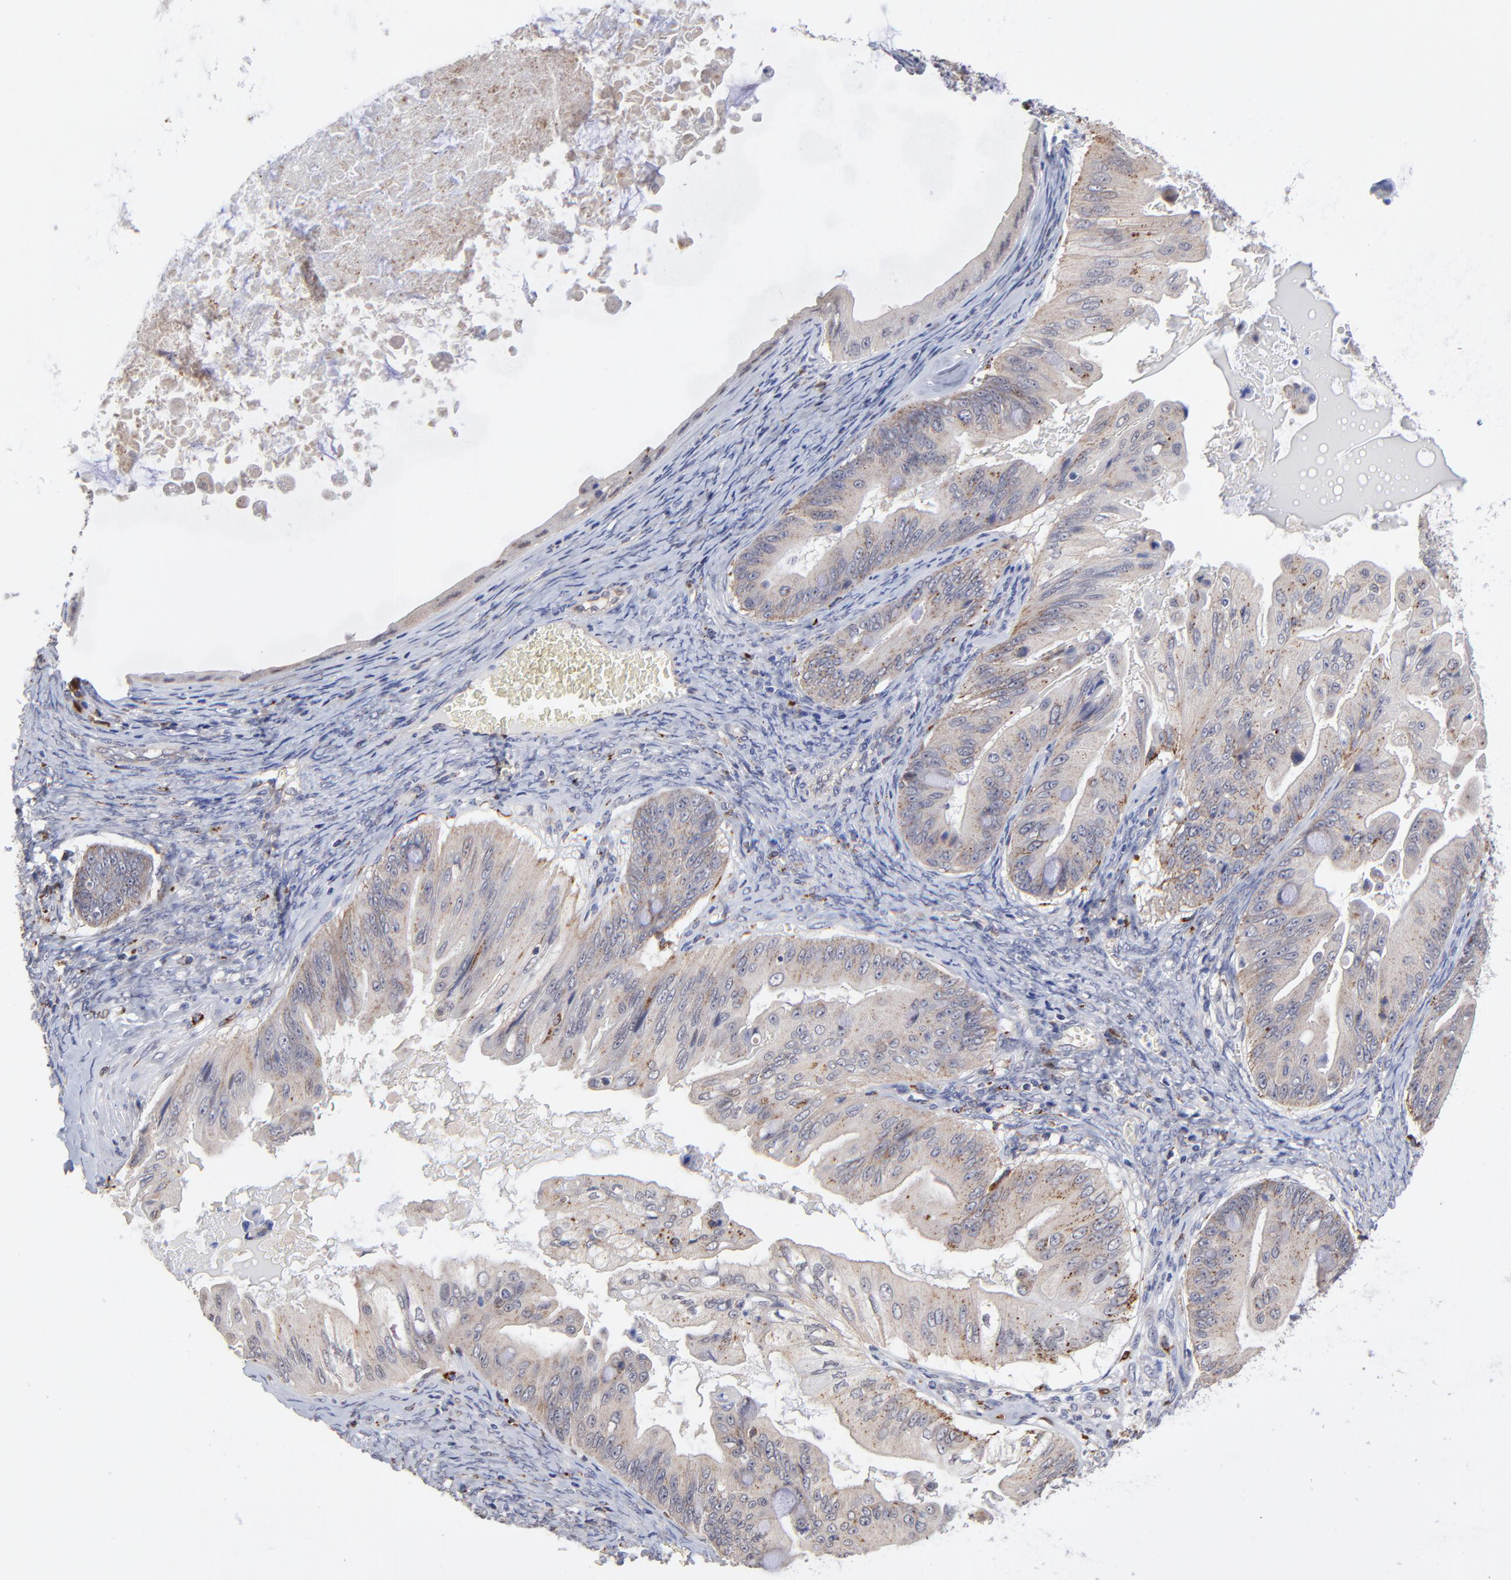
{"staining": {"intensity": "weak", "quantity": "25%-75%", "location": "cytoplasmic/membranous"}, "tissue": "ovarian cancer", "cell_type": "Tumor cells", "image_type": "cancer", "snomed": [{"axis": "morphology", "description": "Cystadenocarcinoma, mucinous, NOS"}, {"axis": "topography", "description": "Ovary"}], "caption": "Tumor cells show low levels of weak cytoplasmic/membranous staining in approximately 25%-75% of cells in human ovarian cancer.", "gene": "PDE4B", "patient": {"sex": "female", "age": 37}}